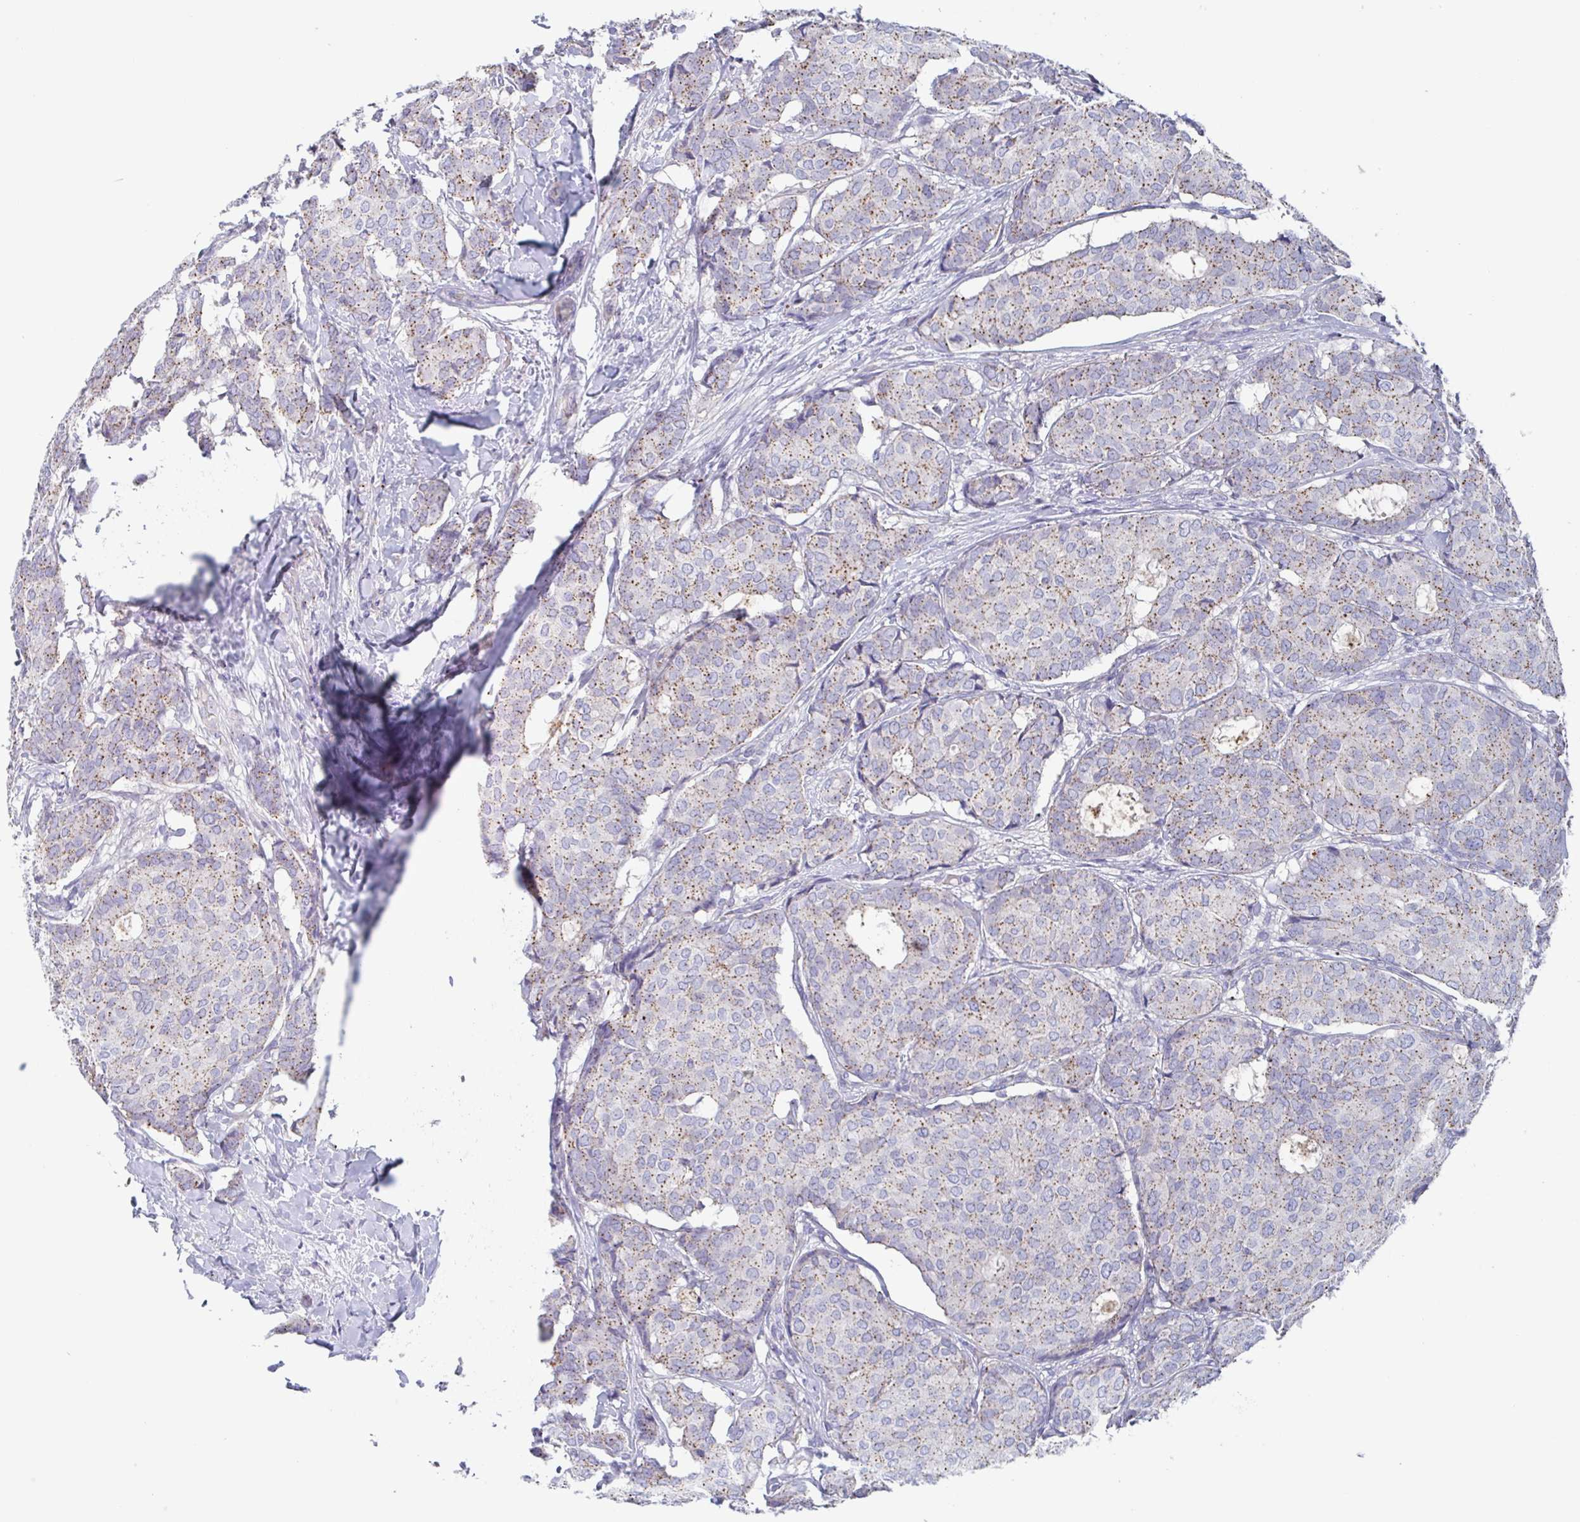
{"staining": {"intensity": "moderate", "quantity": ">75%", "location": "cytoplasmic/membranous"}, "tissue": "breast cancer", "cell_type": "Tumor cells", "image_type": "cancer", "snomed": [{"axis": "morphology", "description": "Duct carcinoma"}, {"axis": "topography", "description": "Breast"}], "caption": "An IHC photomicrograph of neoplastic tissue is shown. Protein staining in brown labels moderate cytoplasmic/membranous positivity in breast cancer within tumor cells.", "gene": "CHMP5", "patient": {"sex": "female", "age": 75}}